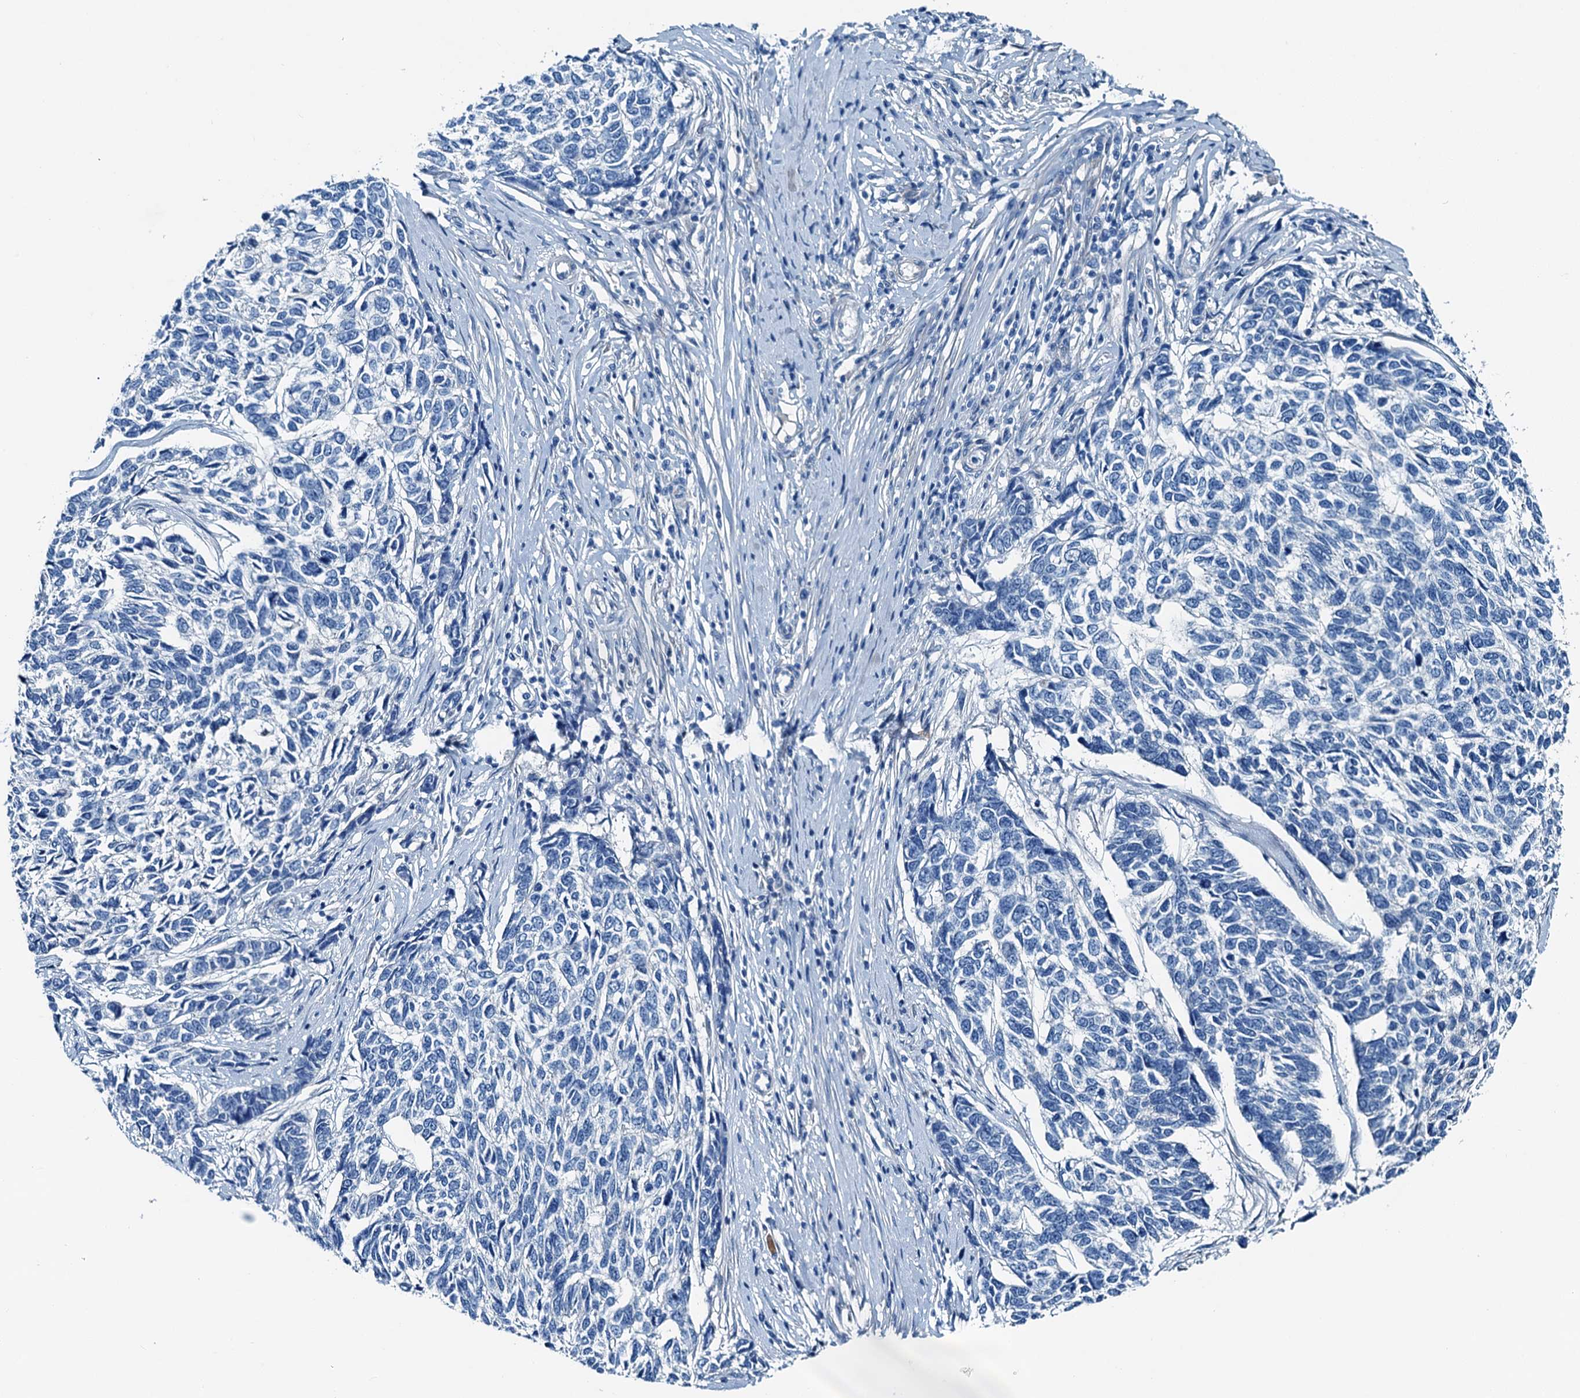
{"staining": {"intensity": "negative", "quantity": "none", "location": "none"}, "tissue": "skin cancer", "cell_type": "Tumor cells", "image_type": "cancer", "snomed": [{"axis": "morphology", "description": "Basal cell carcinoma"}, {"axis": "topography", "description": "Skin"}], "caption": "An image of skin cancer stained for a protein exhibits no brown staining in tumor cells.", "gene": "RAB3IL1", "patient": {"sex": "female", "age": 65}}